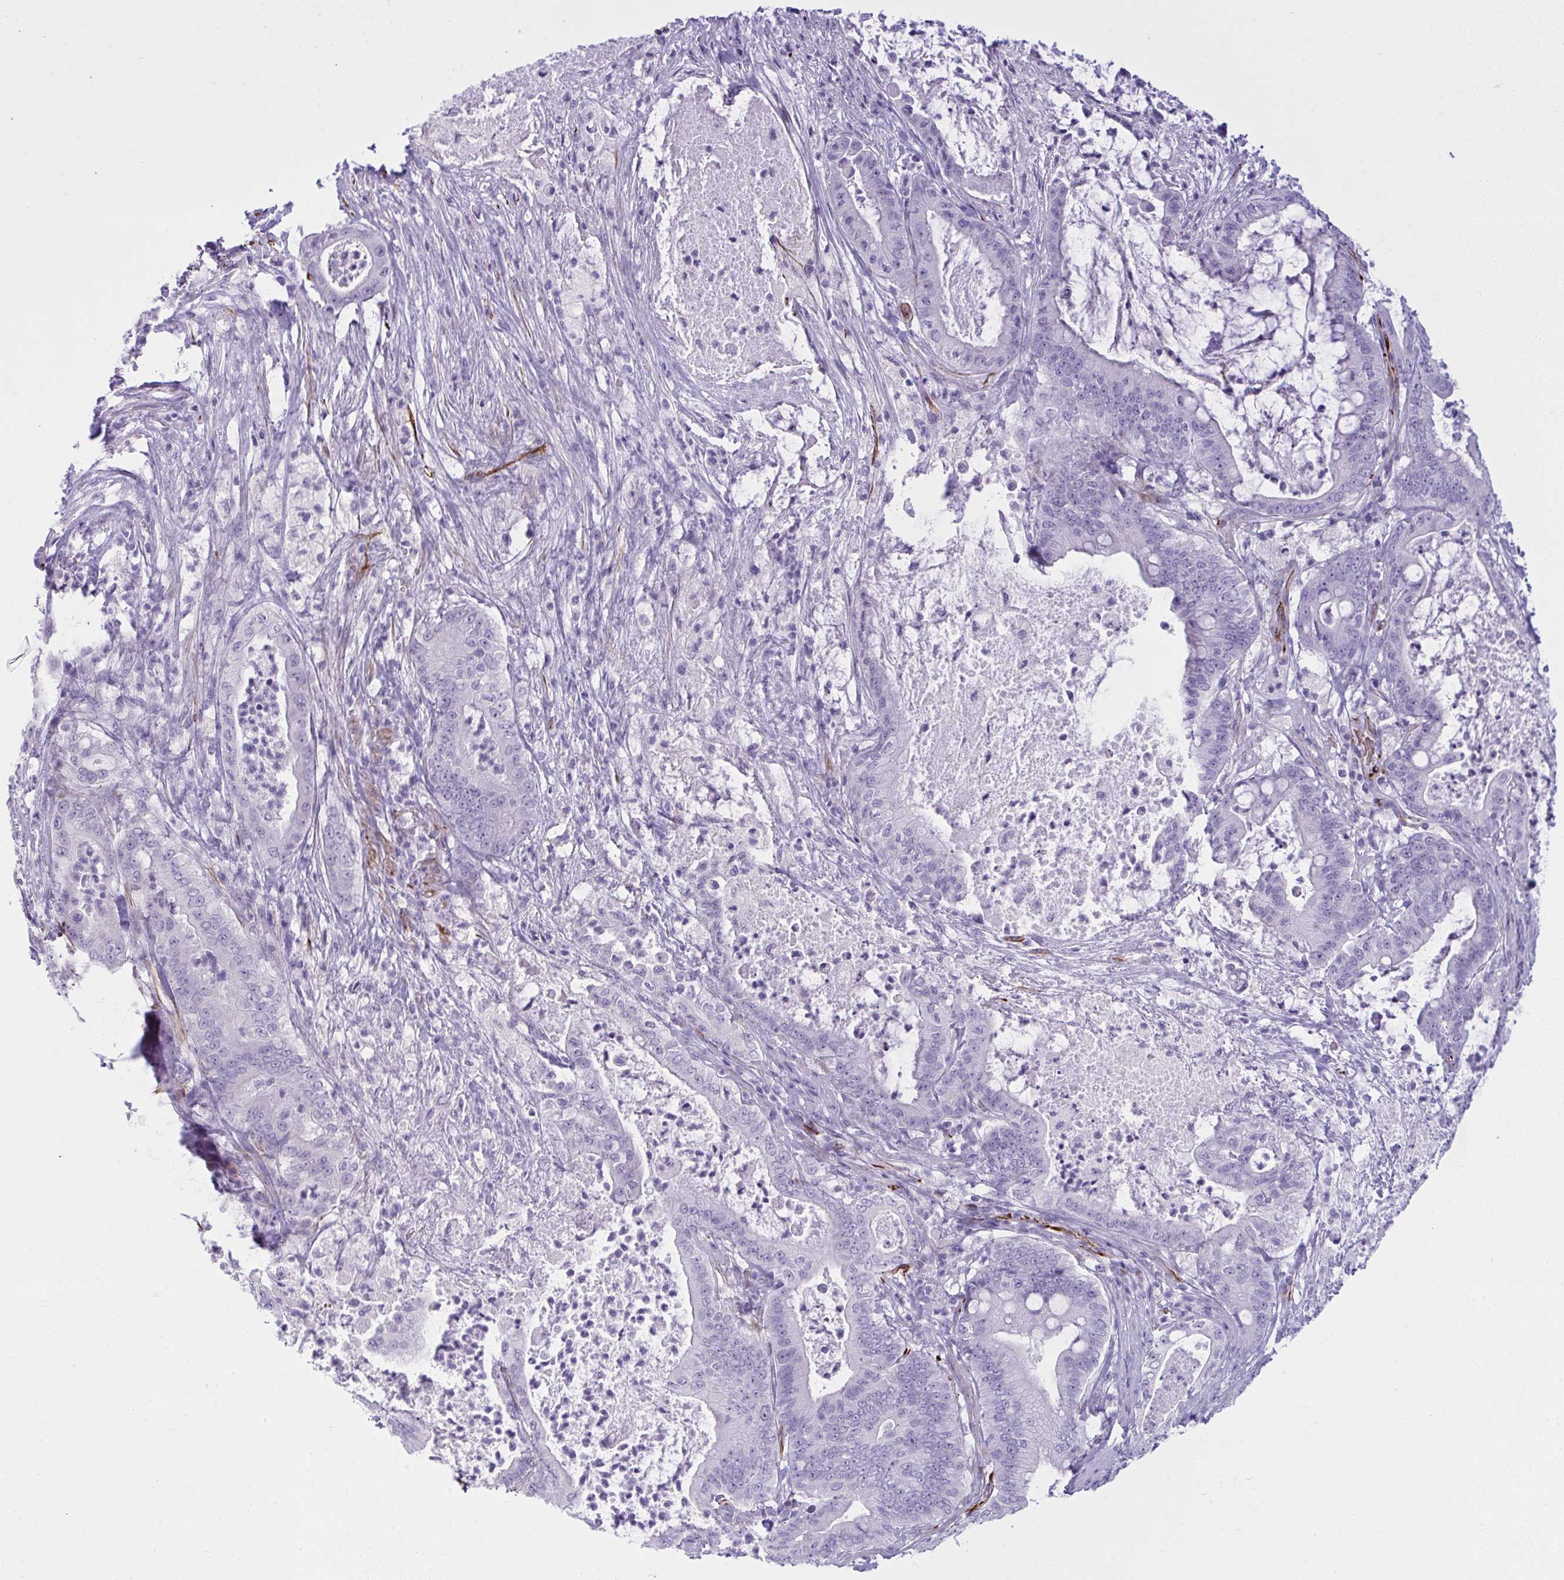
{"staining": {"intensity": "negative", "quantity": "none", "location": "none"}, "tissue": "pancreatic cancer", "cell_type": "Tumor cells", "image_type": "cancer", "snomed": [{"axis": "morphology", "description": "Adenocarcinoma, NOS"}, {"axis": "topography", "description": "Pancreas"}], "caption": "This micrograph is of pancreatic cancer stained with IHC to label a protein in brown with the nuclei are counter-stained blue. There is no positivity in tumor cells.", "gene": "SLC35B1", "patient": {"sex": "male", "age": 71}}